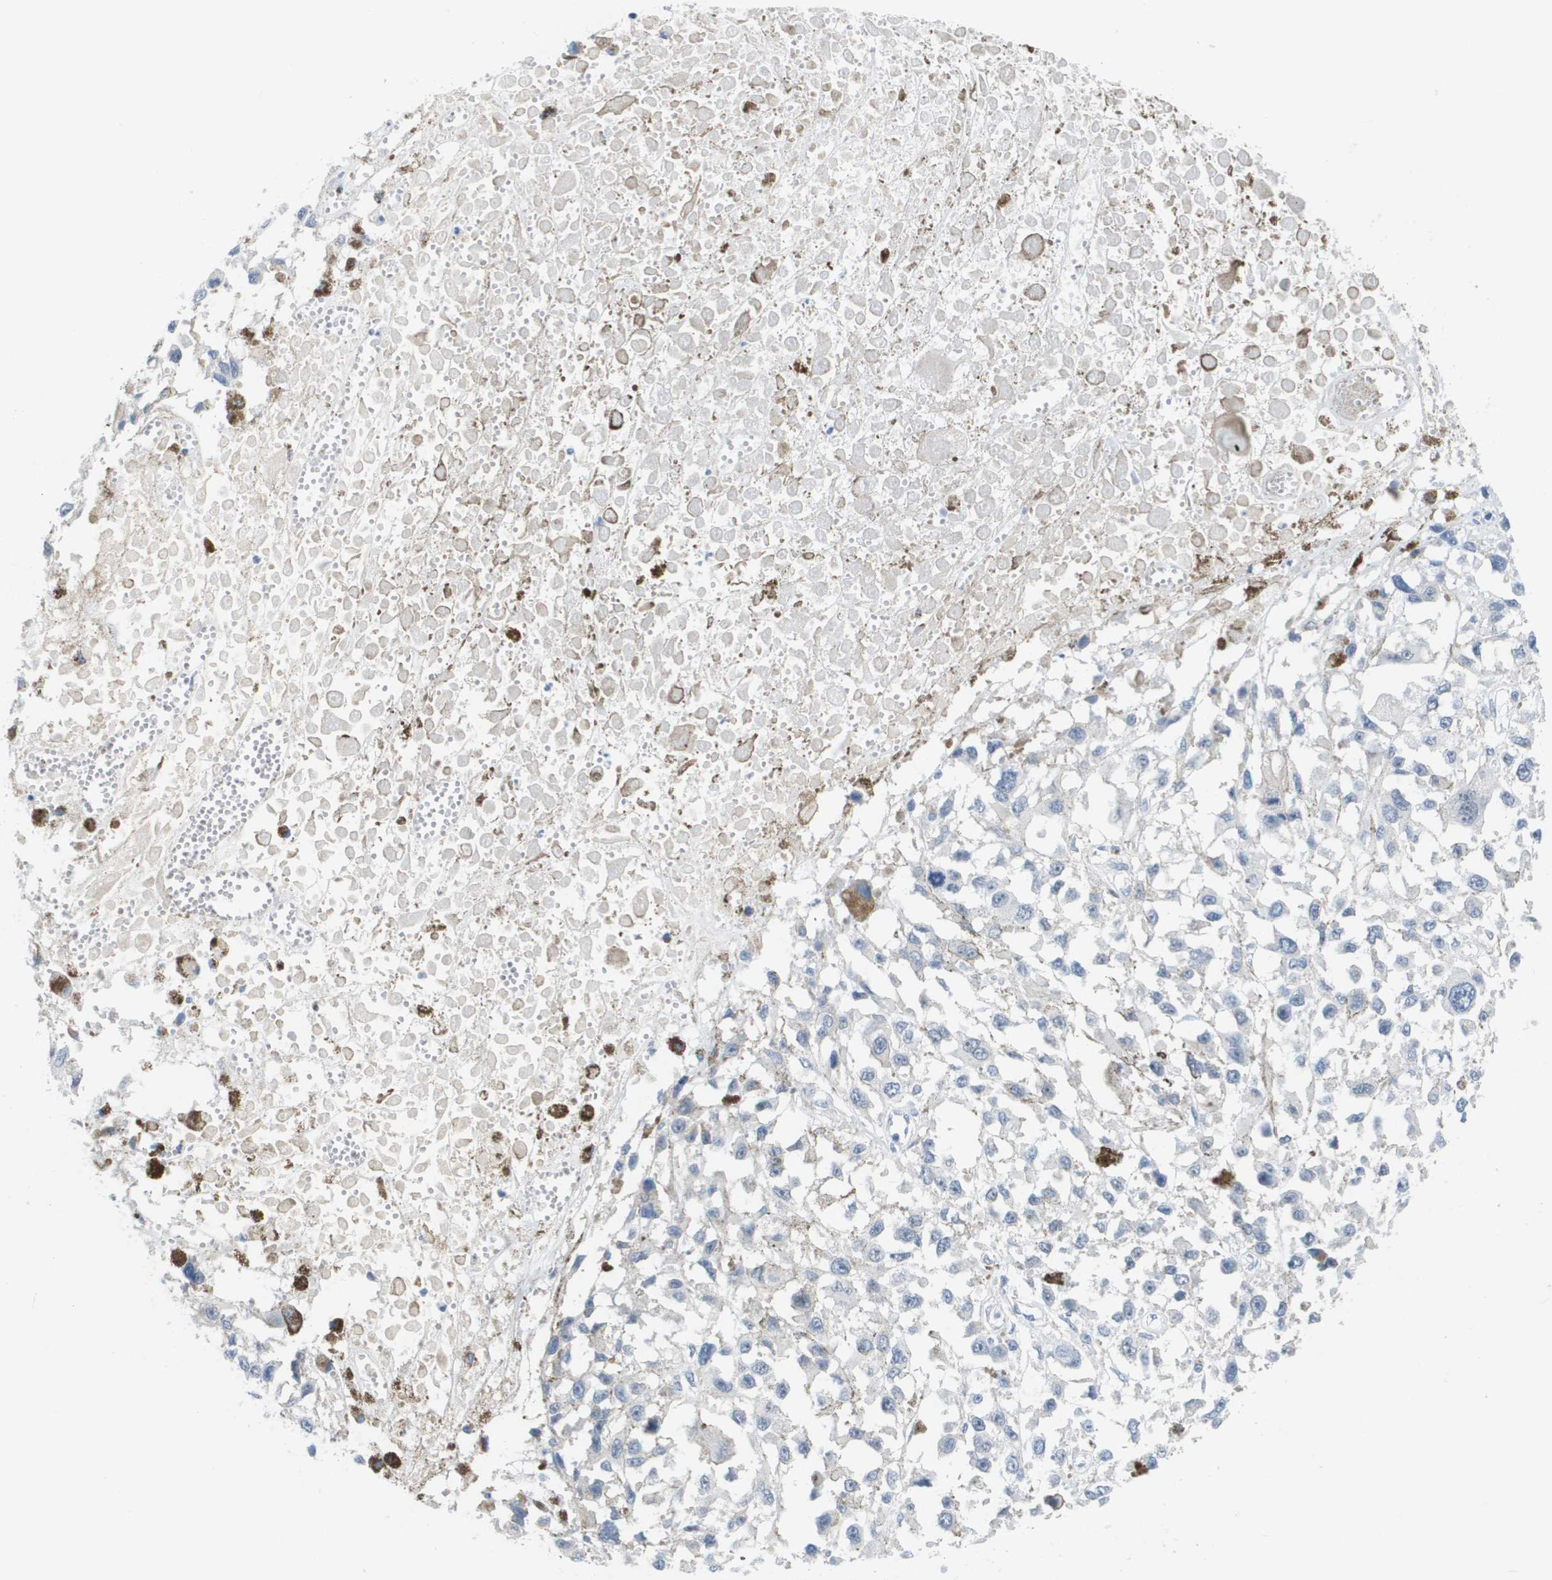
{"staining": {"intensity": "weak", "quantity": "<25%", "location": "cytoplasmic/membranous"}, "tissue": "melanoma", "cell_type": "Tumor cells", "image_type": "cancer", "snomed": [{"axis": "morphology", "description": "Malignant melanoma, Metastatic site"}, {"axis": "topography", "description": "Lymph node"}], "caption": "Immunohistochemical staining of melanoma displays no significant staining in tumor cells.", "gene": "PDE4A", "patient": {"sex": "male", "age": 59}}